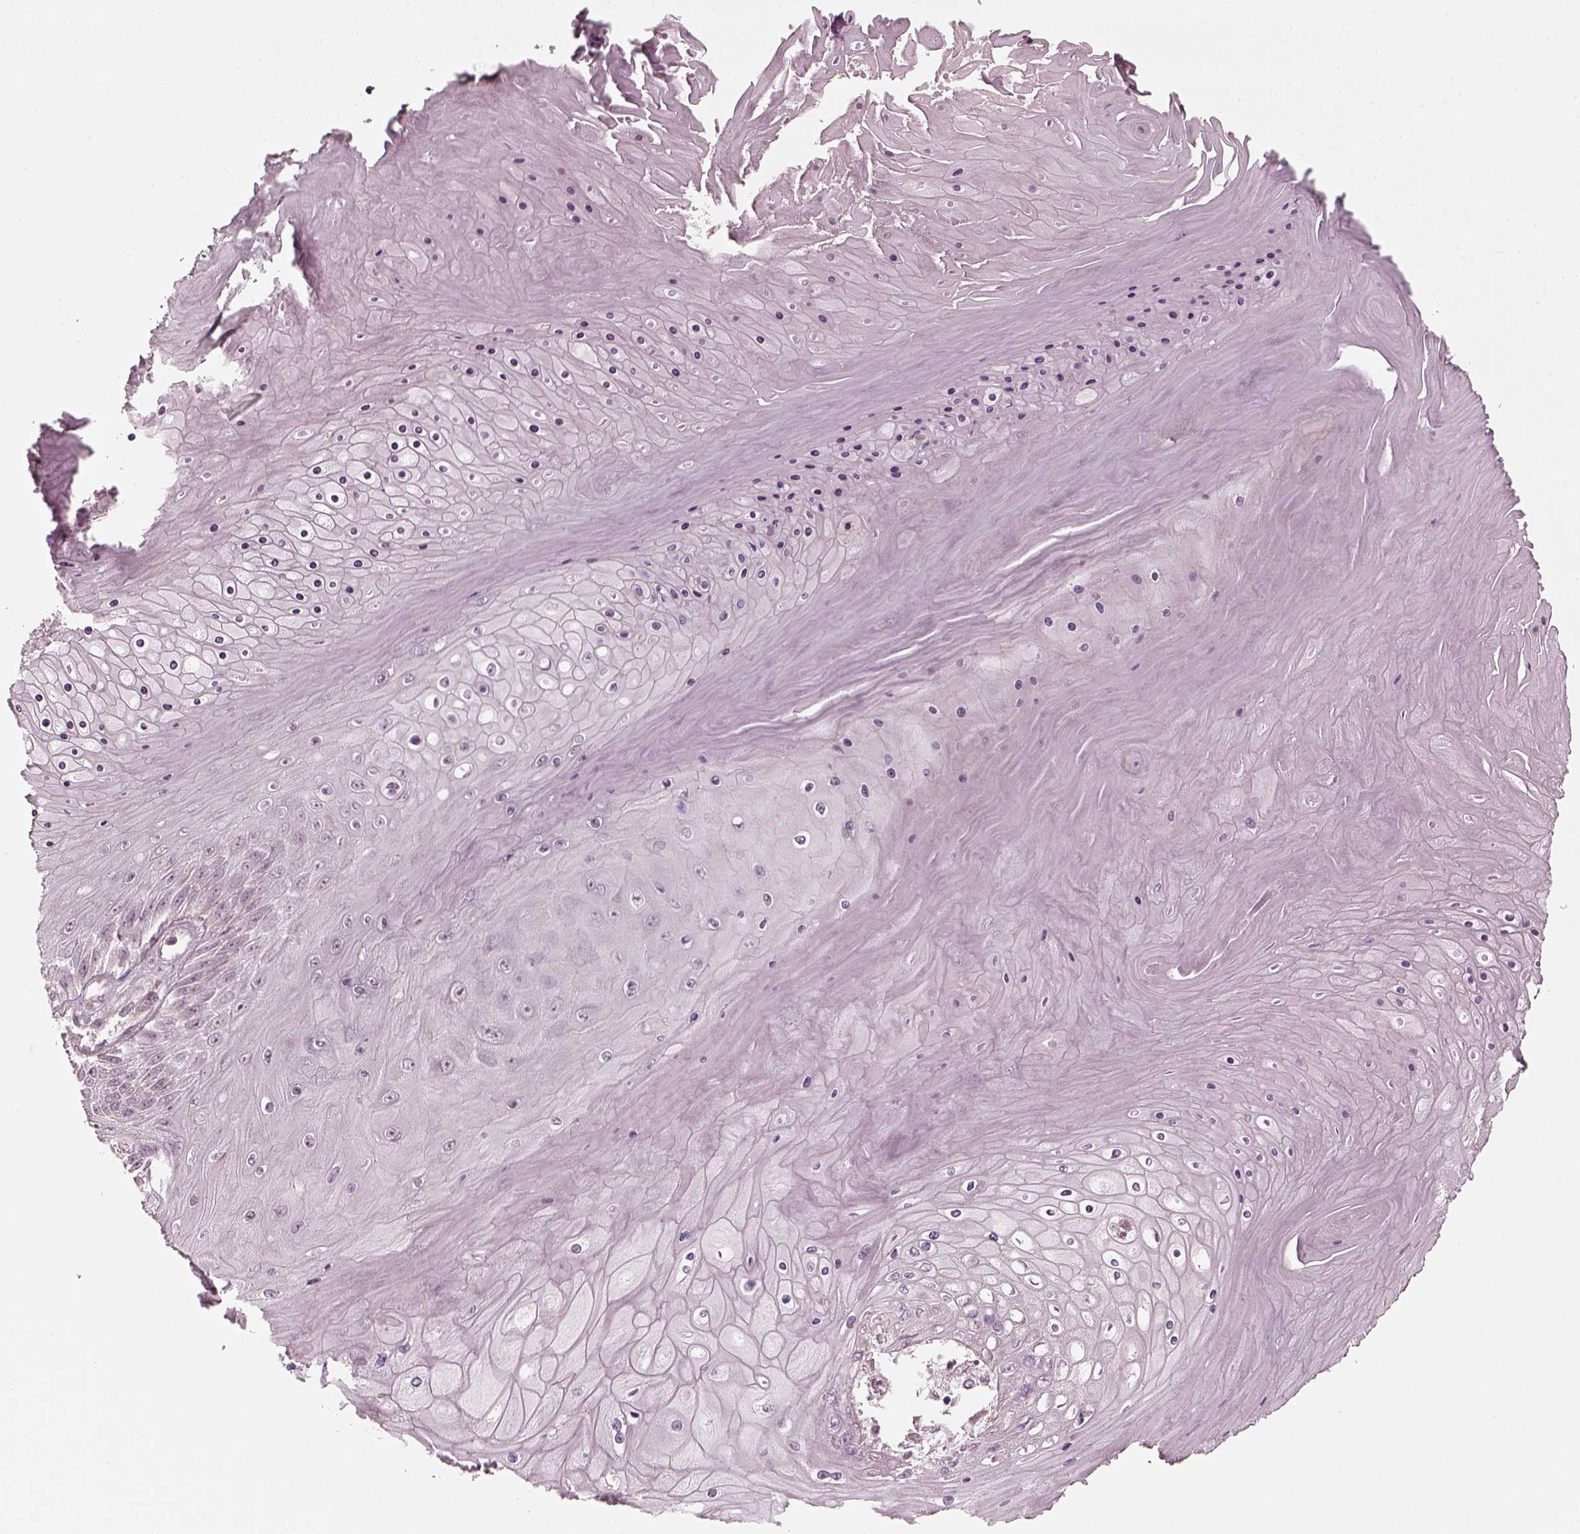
{"staining": {"intensity": "negative", "quantity": "none", "location": "none"}, "tissue": "skin cancer", "cell_type": "Tumor cells", "image_type": "cancer", "snomed": [{"axis": "morphology", "description": "Squamous cell carcinoma, NOS"}, {"axis": "topography", "description": "Skin"}], "caption": "The immunohistochemistry (IHC) image has no significant positivity in tumor cells of skin cancer (squamous cell carcinoma) tissue.", "gene": "LAMB2", "patient": {"sex": "male", "age": 62}}